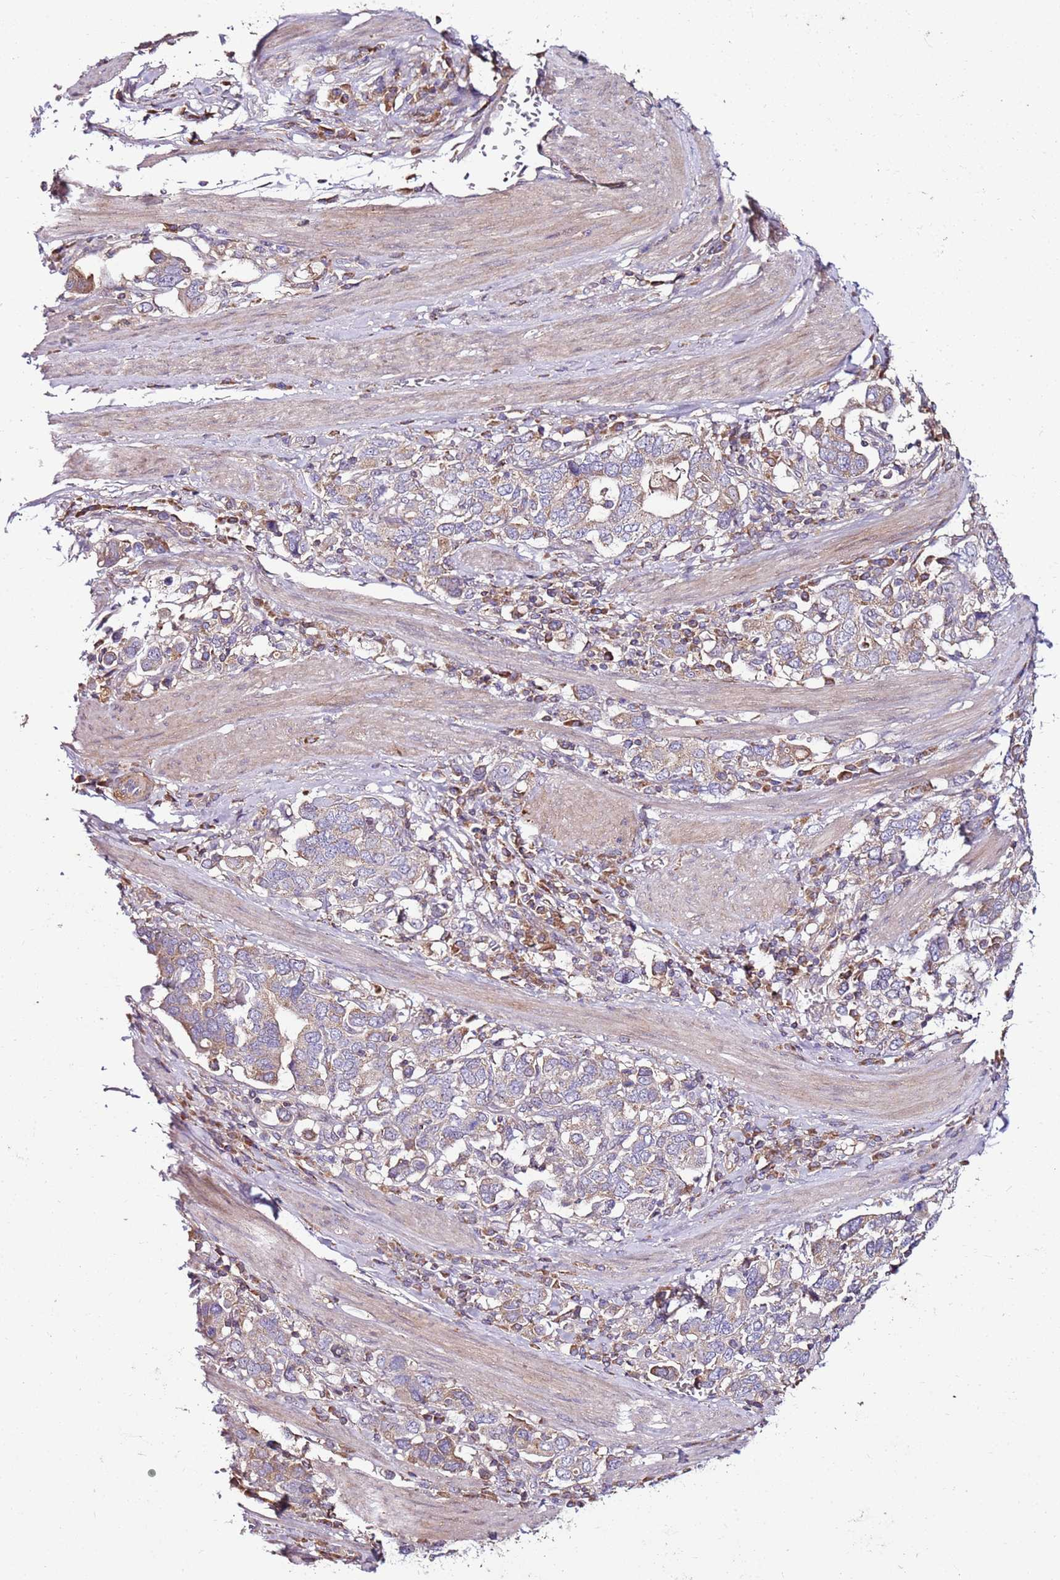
{"staining": {"intensity": "weak", "quantity": "<25%", "location": "cytoplasmic/membranous"}, "tissue": "stomach cancer", "cell_type": "Tumor cells", "image_type": "cancer", "snomed": [{"axis": "morphology", "description": "Adenocarcinoma, NOS"}, {"axis": "topography", "description": "Stomach, upper"}, {"axis": "topography", "description": "Stomach"}], "caption": "DAB immunohistochemical staining of human stomach cancer exhibits no significant expression in tumor cells.", "gene": "KRTAP21-3", "patient": {"sex": "male", "age": 62}}